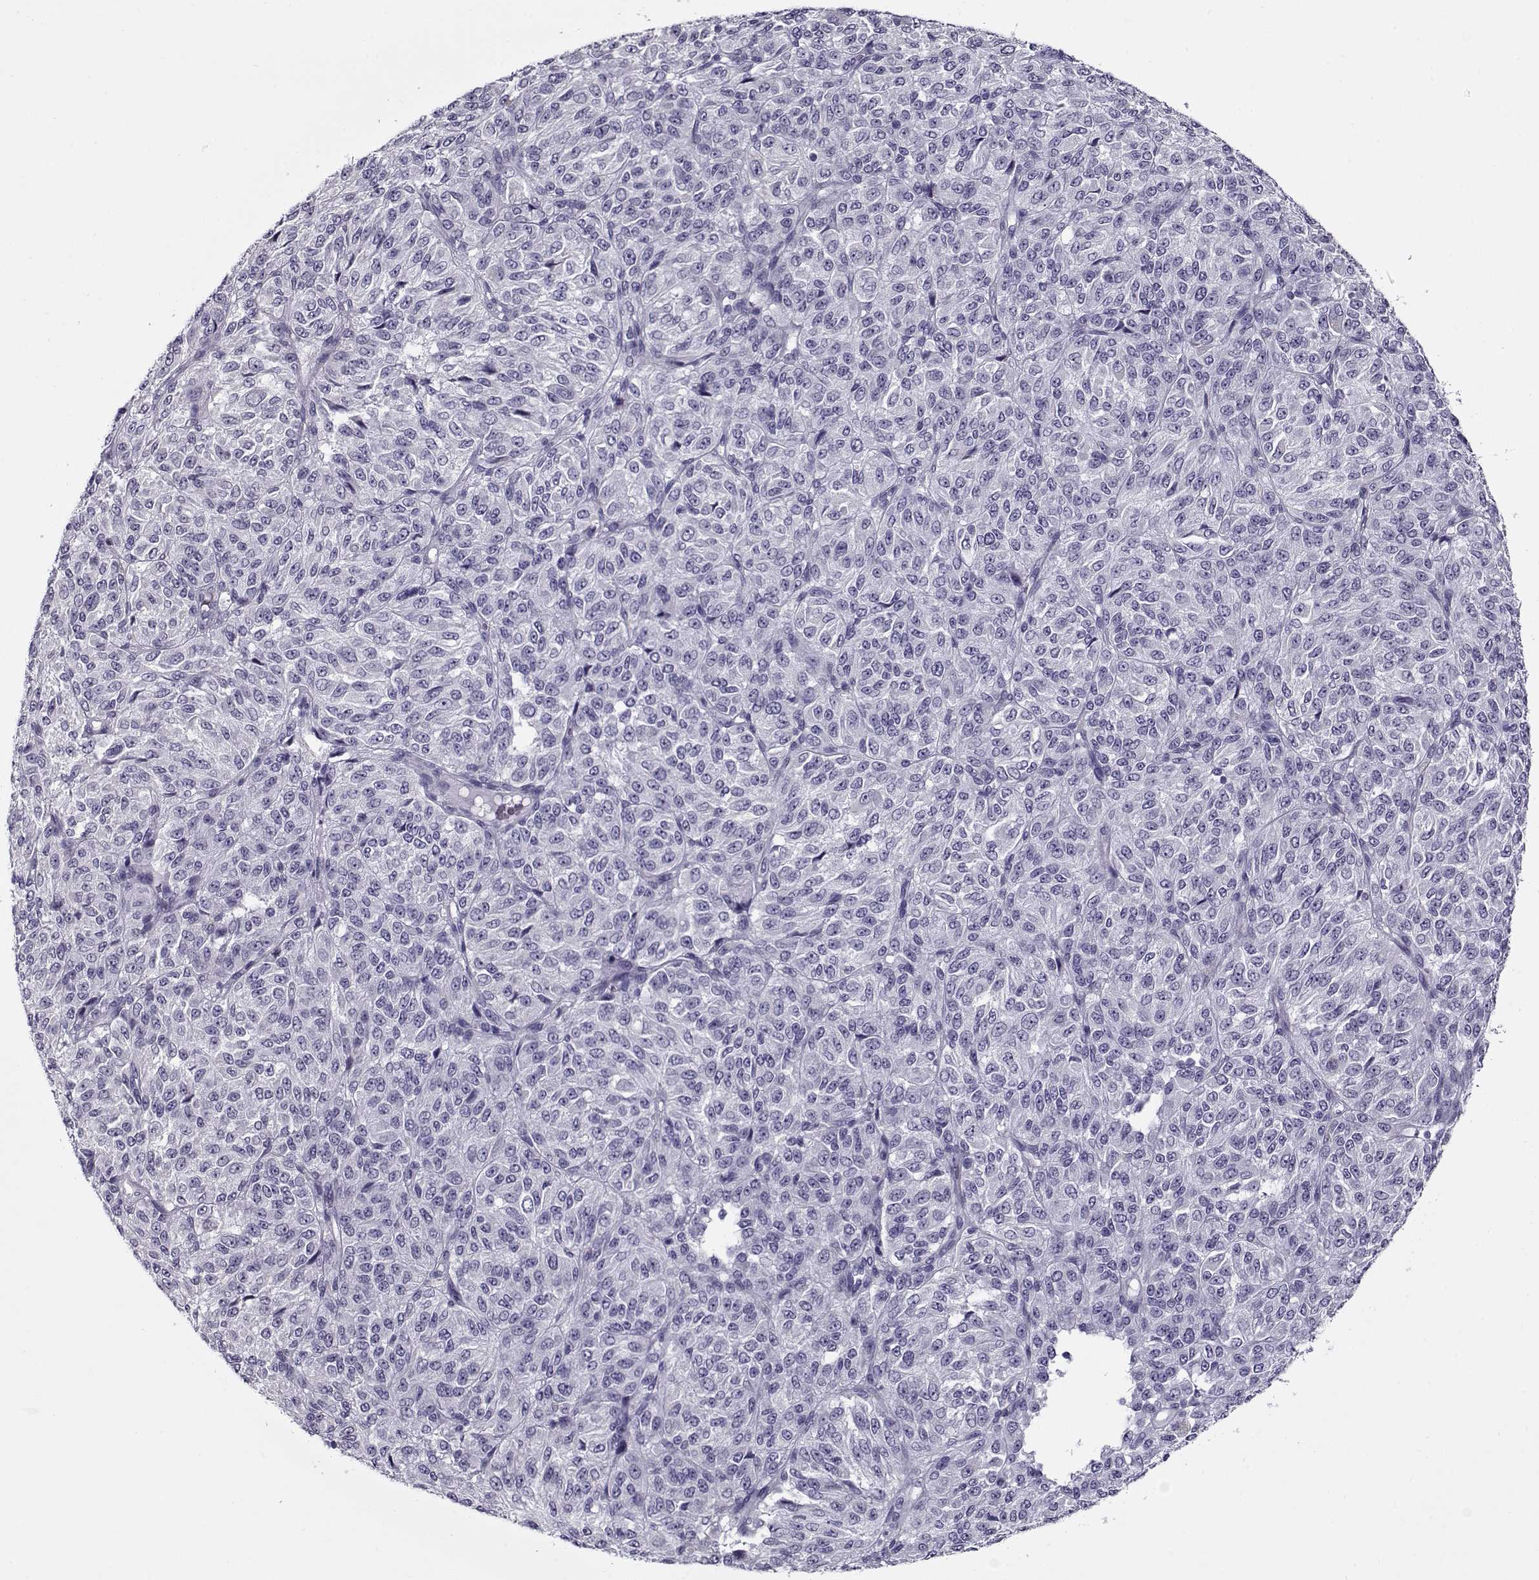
{"staining": {"intensity": "negative", "quantity": "none", "location": "none"}, "tissue": "melanoma", "cell_type": "Tumor cells", "image_type": "cancer", "snomed": [{"axis": "morphology", "description": "Malignant melanoma, Metastatic site"}, {"axis": "topography", "description": "Brain"}], "caption": "There is no significant staining in tumor cells of melanoma.", "gene": "GAGE2A", "patient": {"sex": "female", "age": 56}}